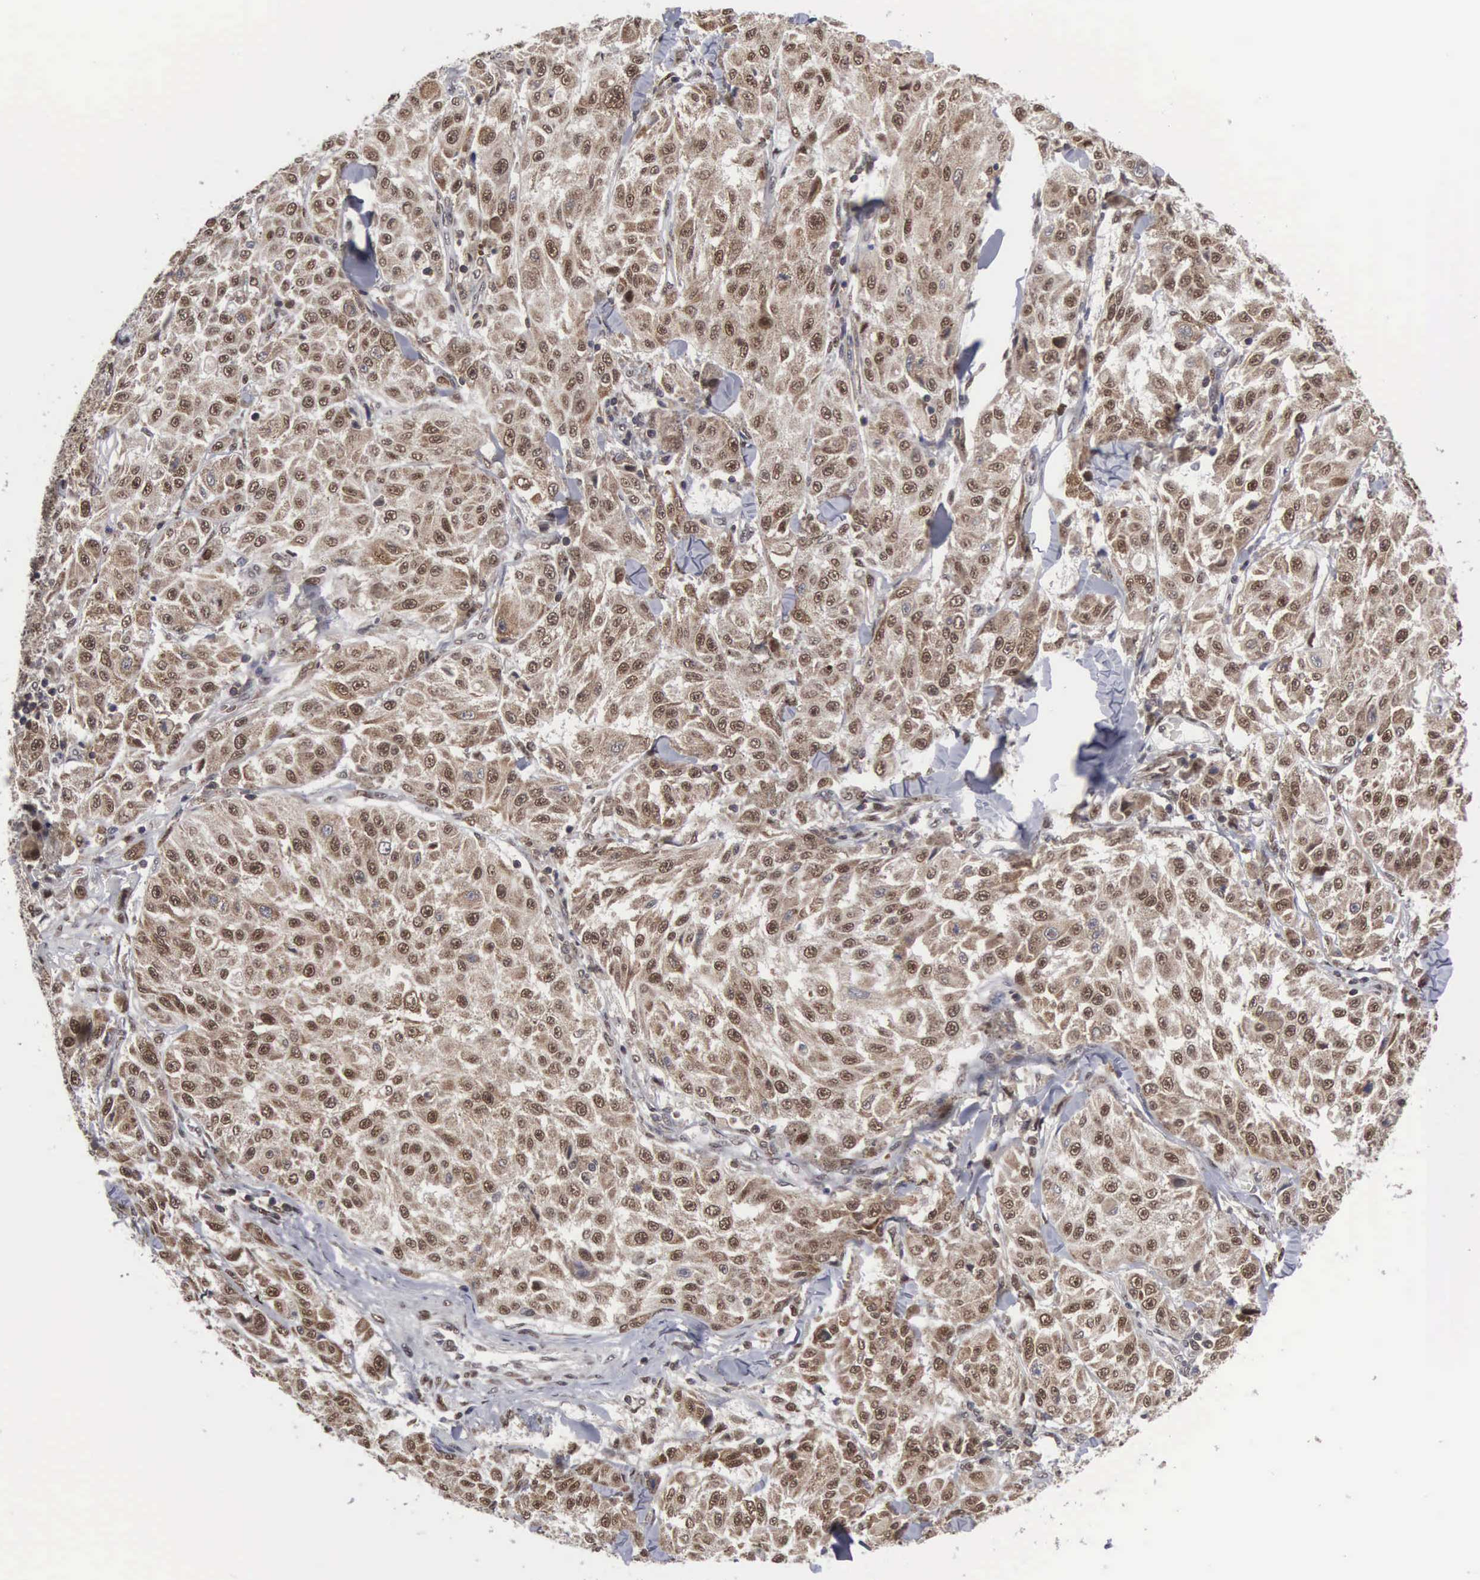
{"staining": {"intensity": "moderate", "quantity": ">75%", "location": "nuclear"}, "tissue": "melanoma", "cell_type": "Tumor cells", "image_type": "cancer", "snomed": [{"axis": "morphology", "description": "Malignant melanoma, NOS"}, {"axis": "topography", "description": "Skin"}], "caption": "IHC of melanoma shows medium levels of moderate nuclear staining in approximately >75% of tumor cells. (DAB (3,3'-diaminobenzidine) IHC with brightfield microscopy, high magnification).", "gene": "TRMT5", "patient": {"sex": "female", "age": 64}}